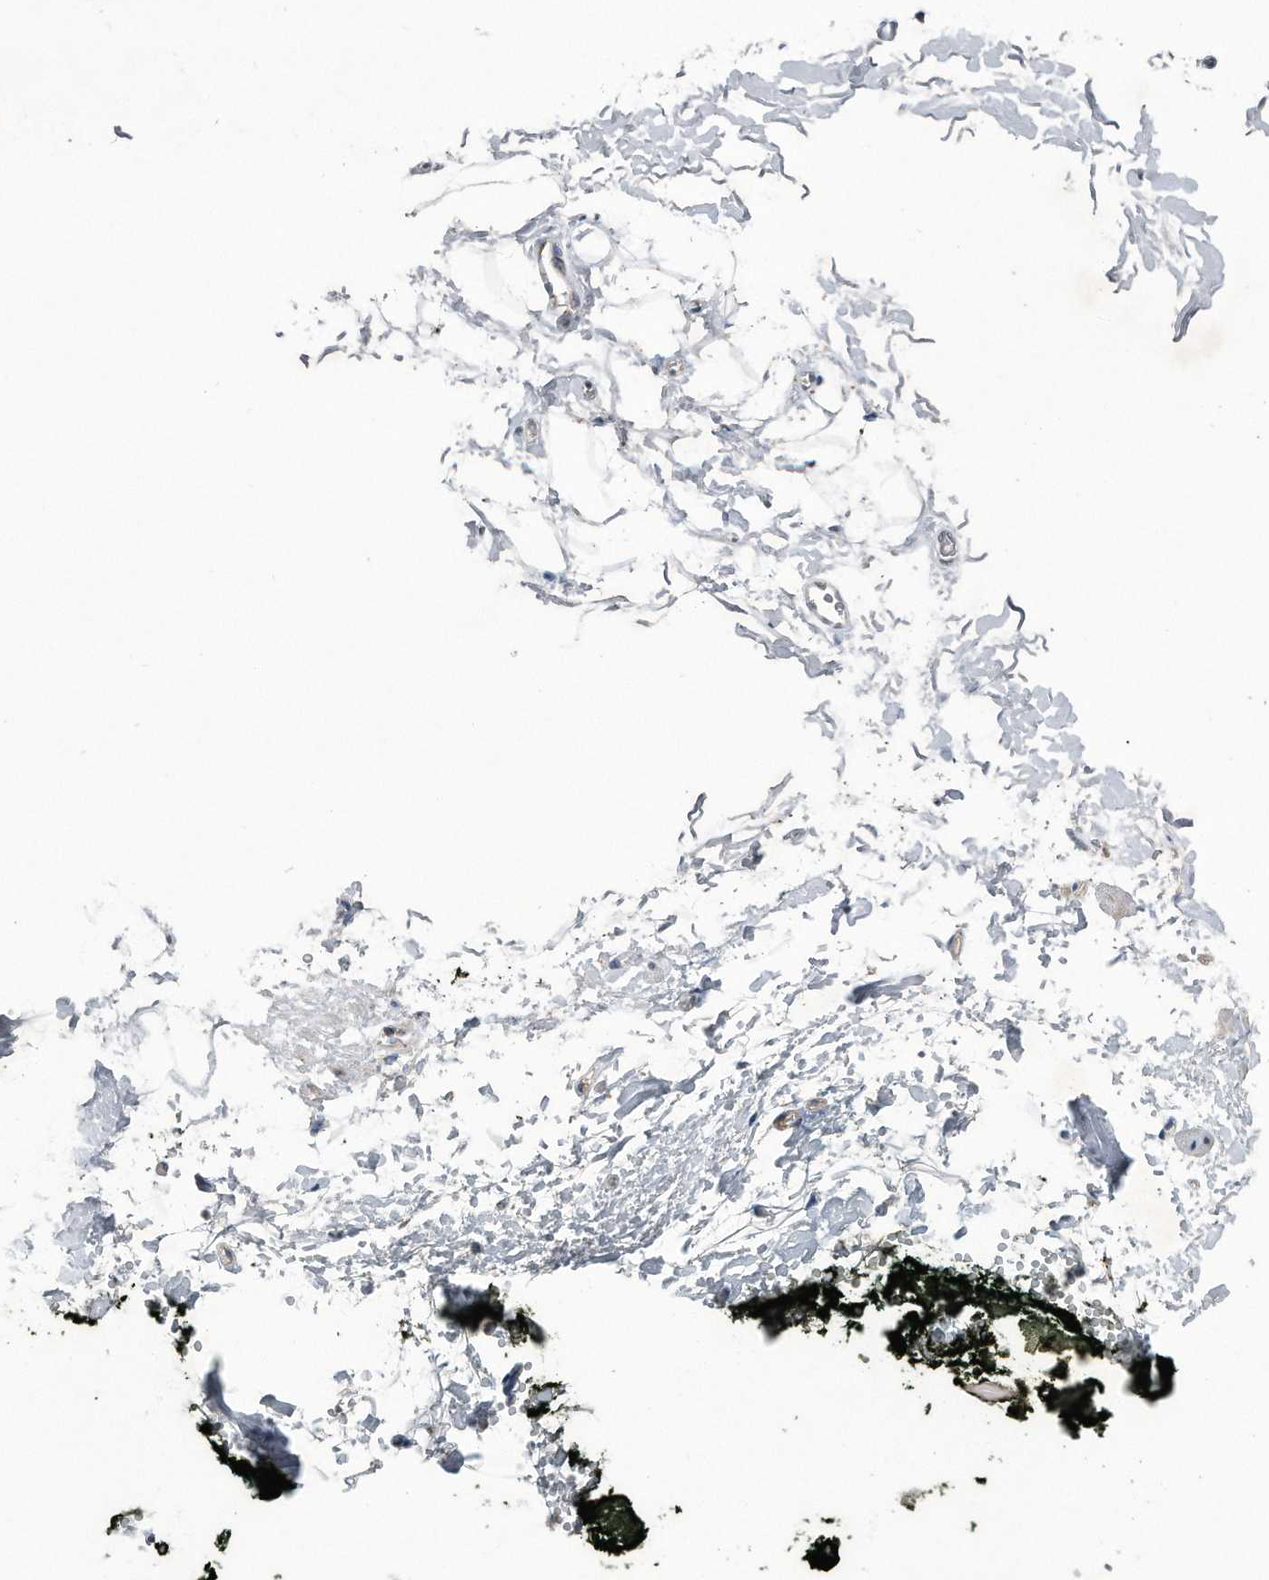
{"staining": {"intensity": "weak", "quantity": "25%-75%", "location": "cytoplasmic/membranous"}, "tissue": "soft tissue", "cell_type": "Chondrocytes", "image_type": "normal", "snomed": [{"axis": "morphology", "description": "Normal tissue, NOS"}, {"axis": "morphology", "description": "Adenocarcinoma, NOS"}, {"axis": "topography", "description": "Pancreas"}, {"axis": "topography", "description": "Peripheral nerve tissue"}], "caption": "Immunohistochemical staining of unremarkable human soft tissue reveals 25%-75% levels of weak cytoplasmic/membranous protein expression in approximately 25%-75% of chondrocytes.", "gene": "LYRM4", "patient": {"sex": "male", "age": 59}}